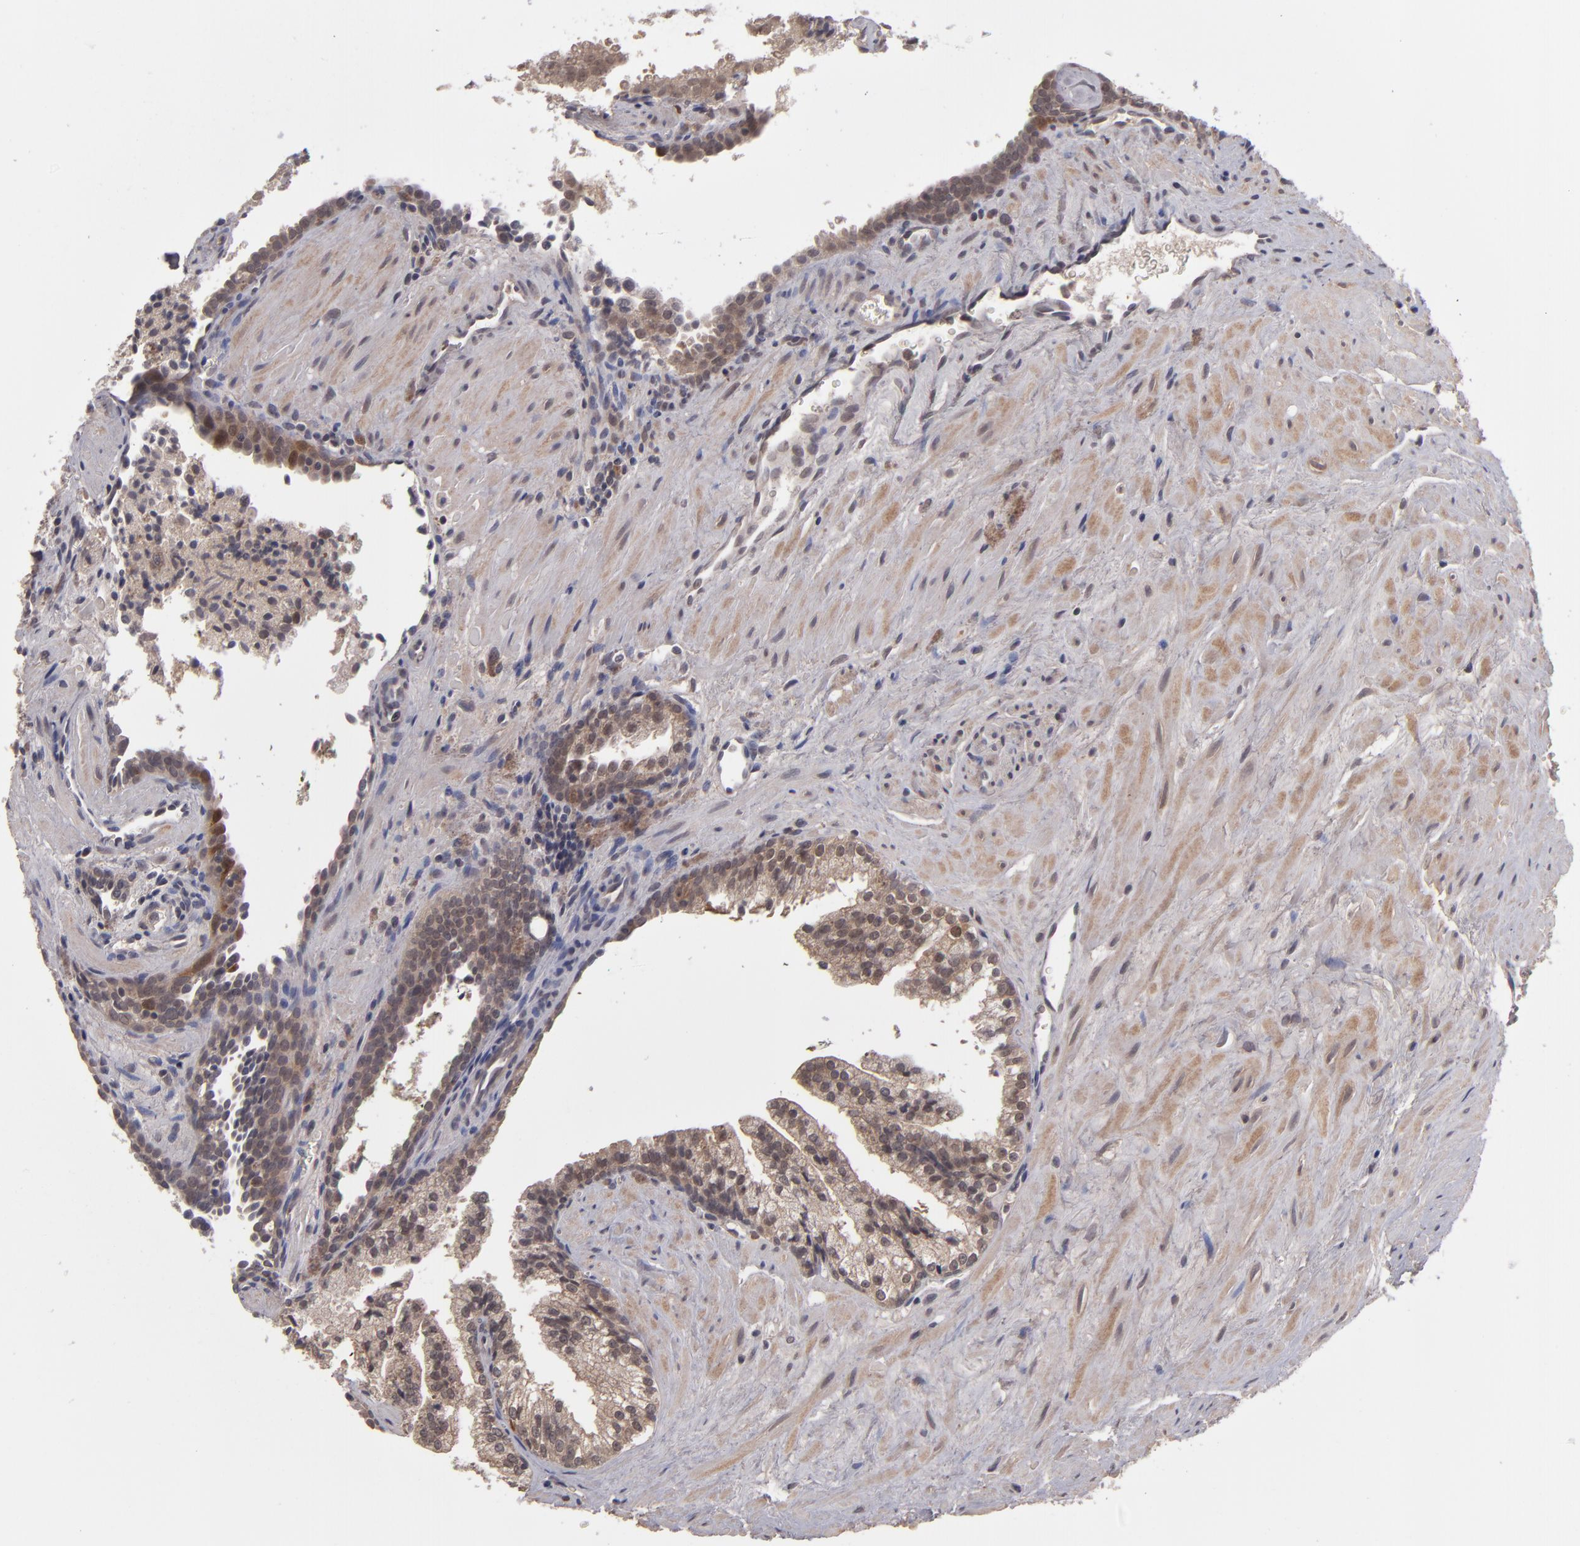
{"staining": {"intensity": "moderate", "quantity": ">75%", "location": "cytoplasmic/membranous"}, "tissue": "prostate cancer", "cell_type": "Tumor cells", "image_type": "cancer", "snomed": [{"axis": "morphology", "description": "Adenocarcinoma, Medium grade"}, {"axis": "topography", "description": "Prostate"}], "caption": "IHC (DAB (3,3'-diaminobenzidine)) staining of human prostate adenocarcinoma (medium-grade) shows moderate cytoplasmic/membranous protein staining in approximately >75% of tumor cells.", "gene": "TYMS", "patient": {"sex": "male", "age": 64}}